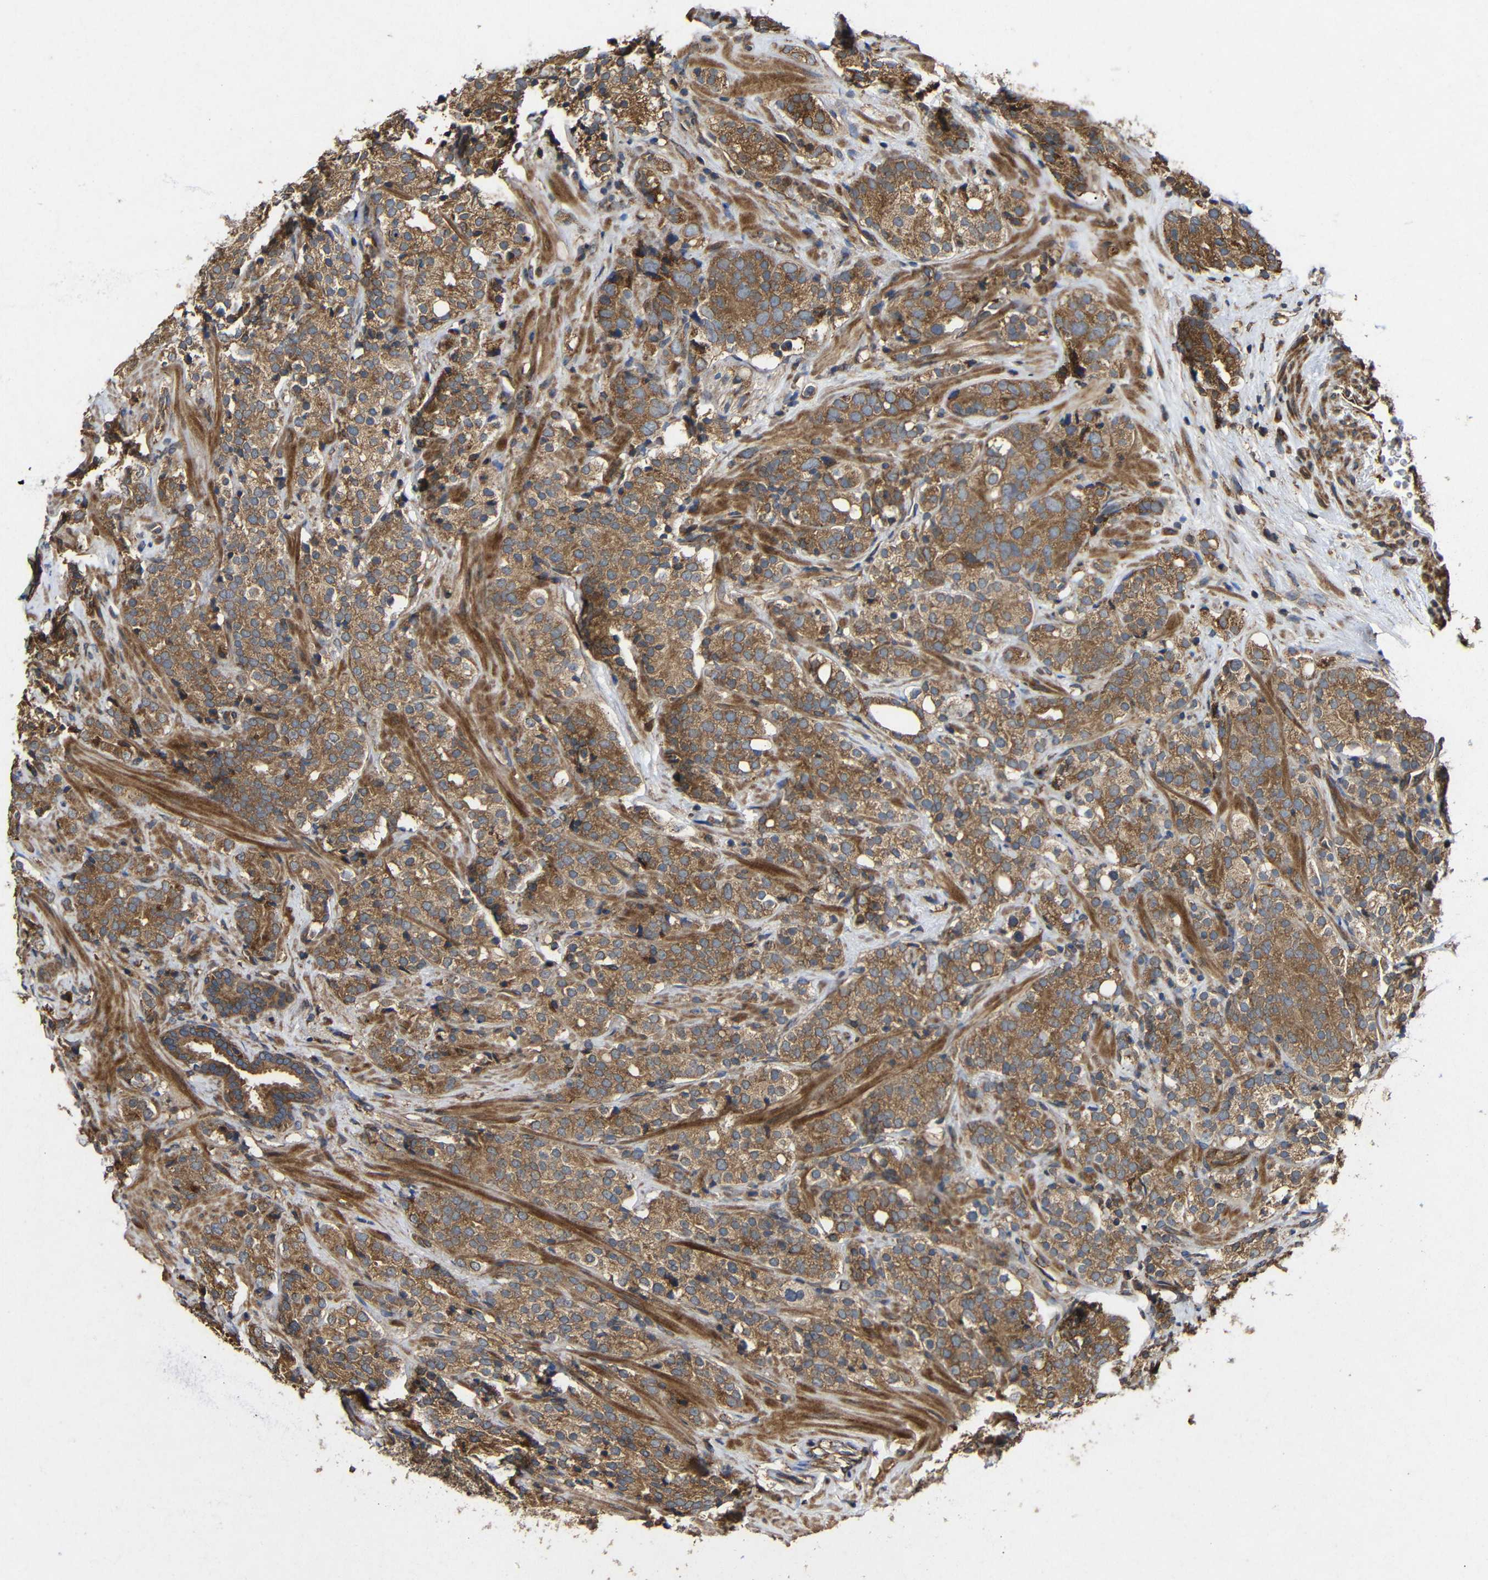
{"staining": {"intensity": "moderate", "quantity": ">75%", "location": "cytoplasmic/membranous"}, "tissue": "prostate cancer", "cell_type": "Tumor cells", "image_type": "cancer", "snomed": [{"axis": "morphology", "description": "Adenocarcinoma, High grade"}, {"axis": "topography", "description": "Prostate"}], "caption": "DAB (3,3'-diaminobenzidine) immunohistochemical staining of human high-grade adenocarcinoma (prostate) reveals moderate cytoplasmic/membranous protein positivity in about >75% of tumor cells.", "gene": "EIF2S1", "patient": {"sex": "male", "age": 71}}